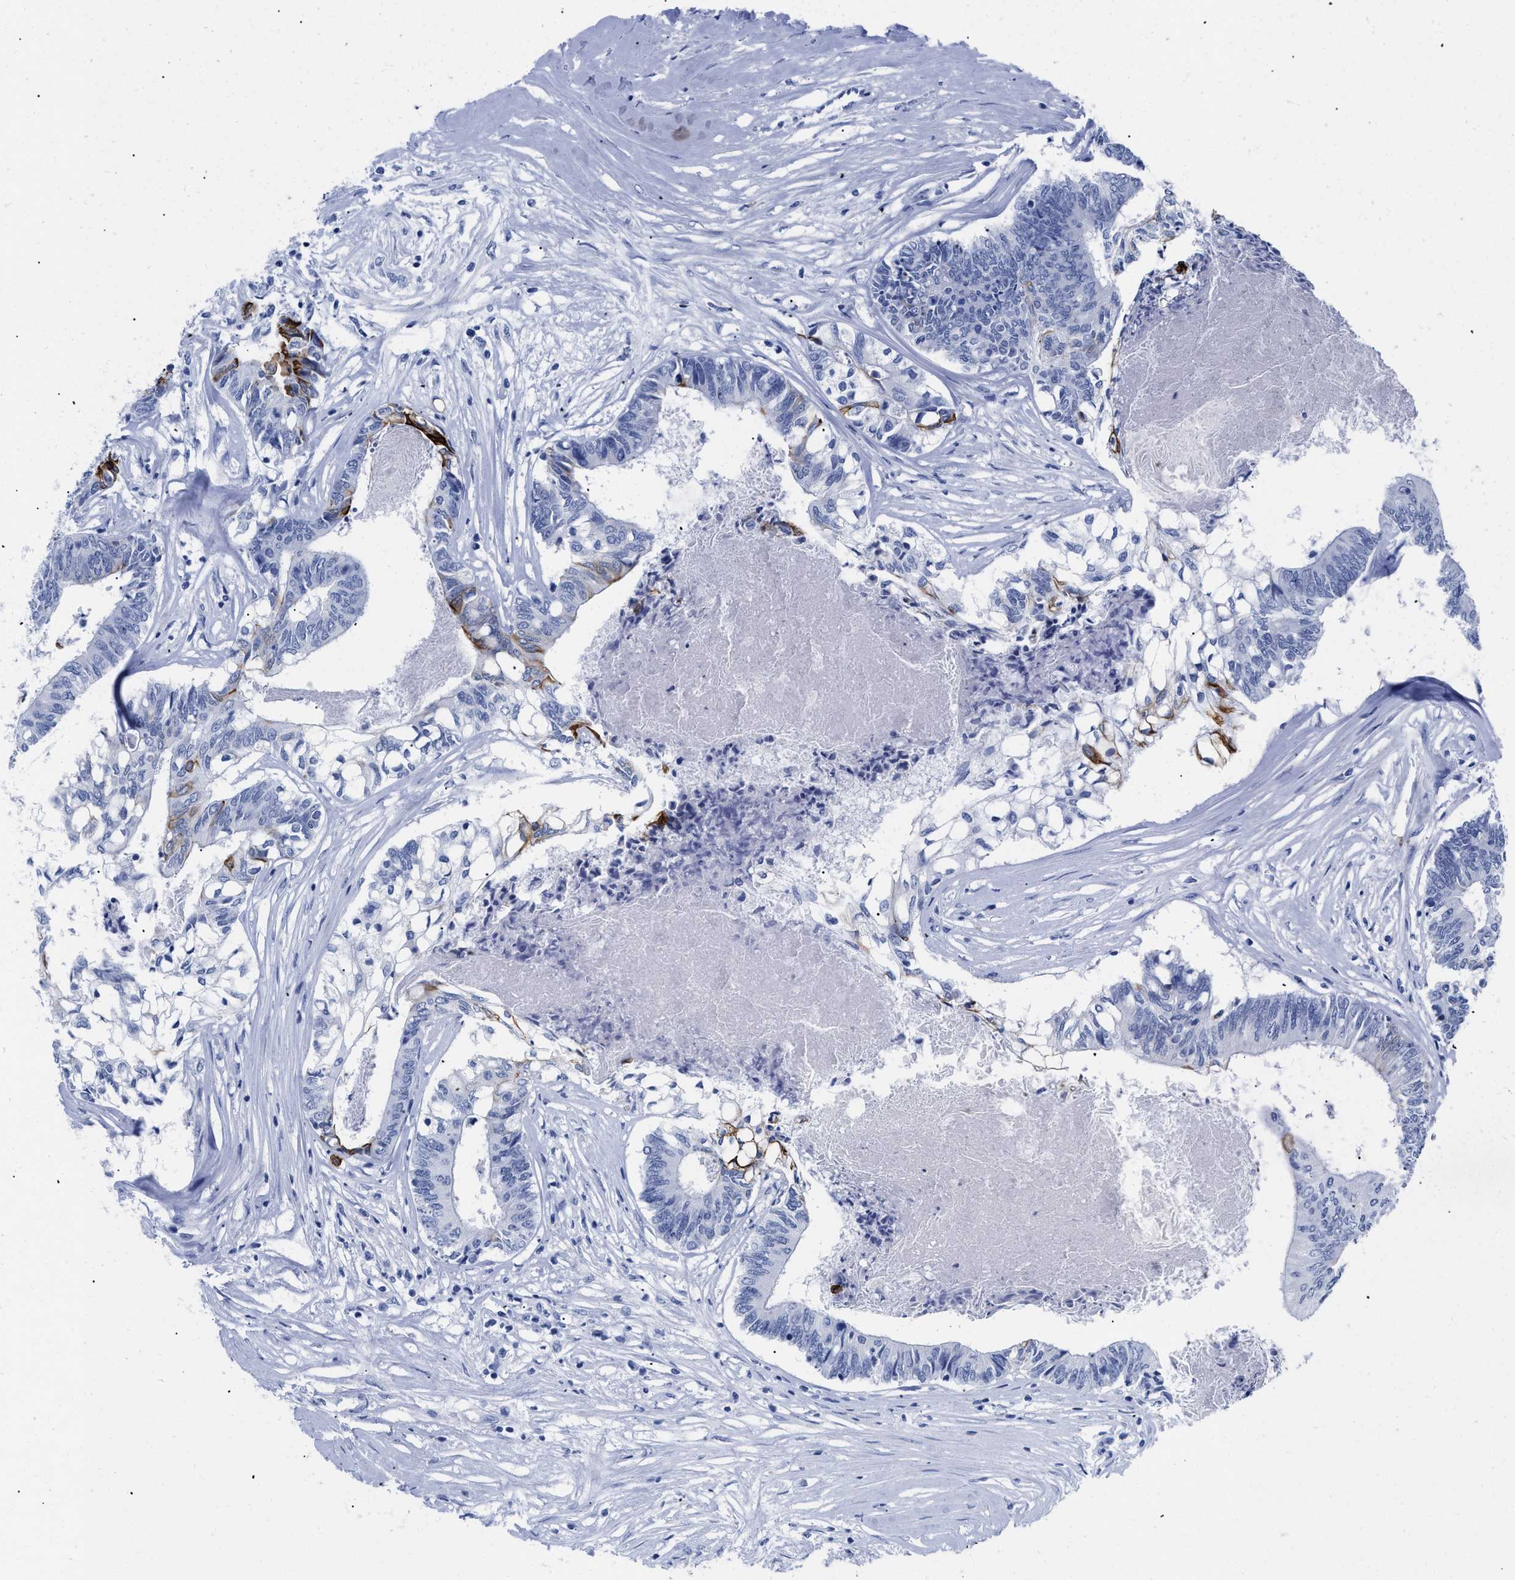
{"staining": {"intensity": "moderate", "quantity": "<25%", "location": "cytoplasmic/membranous"}, "tissue": "colorectal cancer", "cell_type": "Tumor cells", "image_type": "cancer", "snomed": [{"axis": "morphology", "description": "Adenocarcinoma, NOS"}, {"axis": "topography", "description": "Rectum"}], "caption": "This image reveals IHC staining of adenocarcinoma (colorectal), with low moderate cytoplasmic/membranous expression in approximately <25% of tumor cells.", "gene": "DUSP26", "patient": {"sex": "male", "age": 63}}